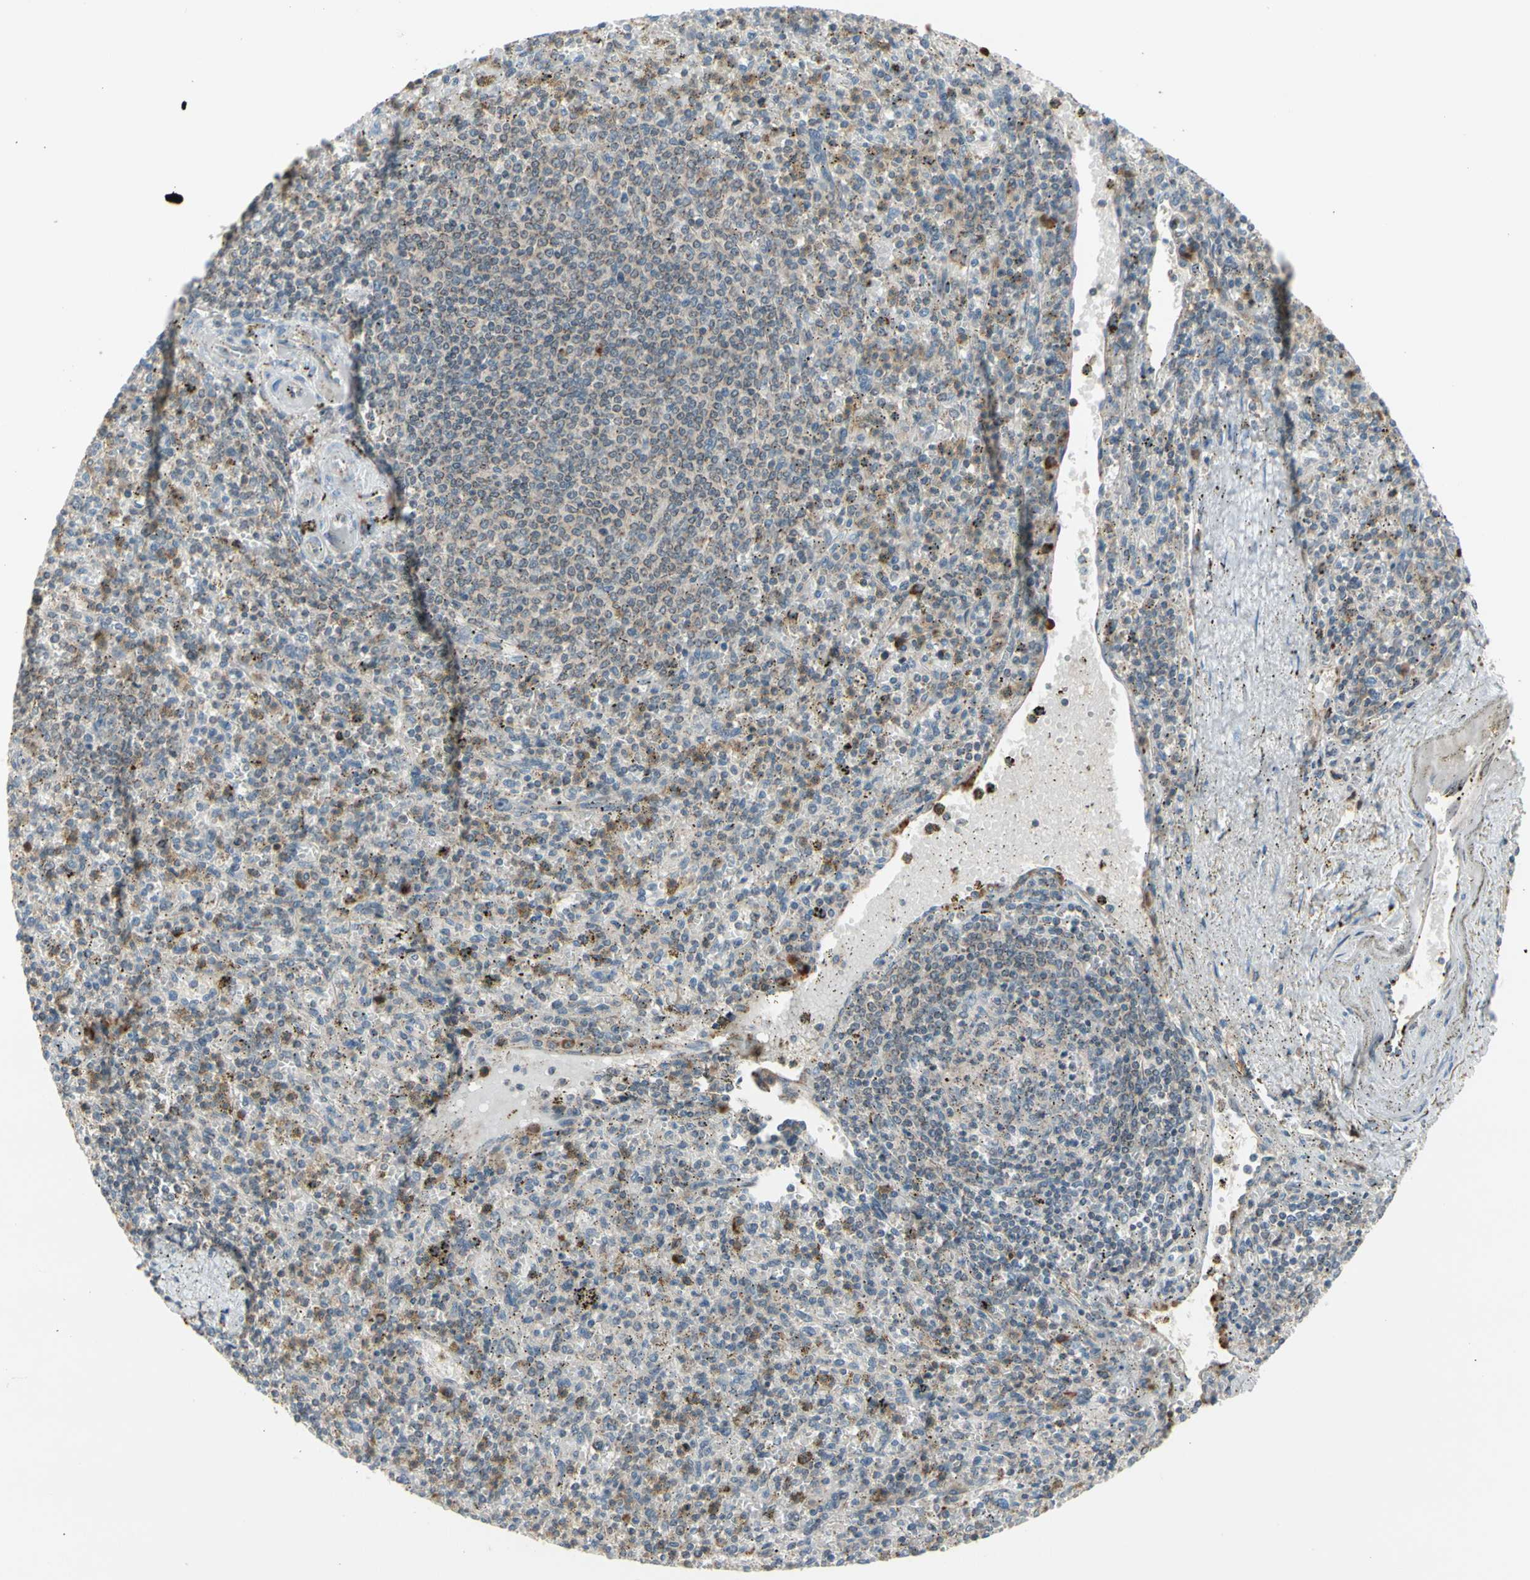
{"staining": {"intensity": "weak", "quantity": "25%-75%", "location": "cytoplasmic/membranous"}, "tissue": "spleen", "cell_type": "Cells in red pulp", "image_type": "normal", "snomed": [{"axis": "morphology", "description": "Normal tissue, NOS"}, {"axis": "topography", "description": "Spleen"}], "caption": "Immunohistochemical staining of unremarkable spleen reveals low levels of weak cytoplasmic/membranous positivity in approximately 25%-75% of cells in red pulp. (DAB IHC with brightfield microscopy, high magnification).", "gene": "GALNT5", "patient": {"sex": "male", "age": 72}}